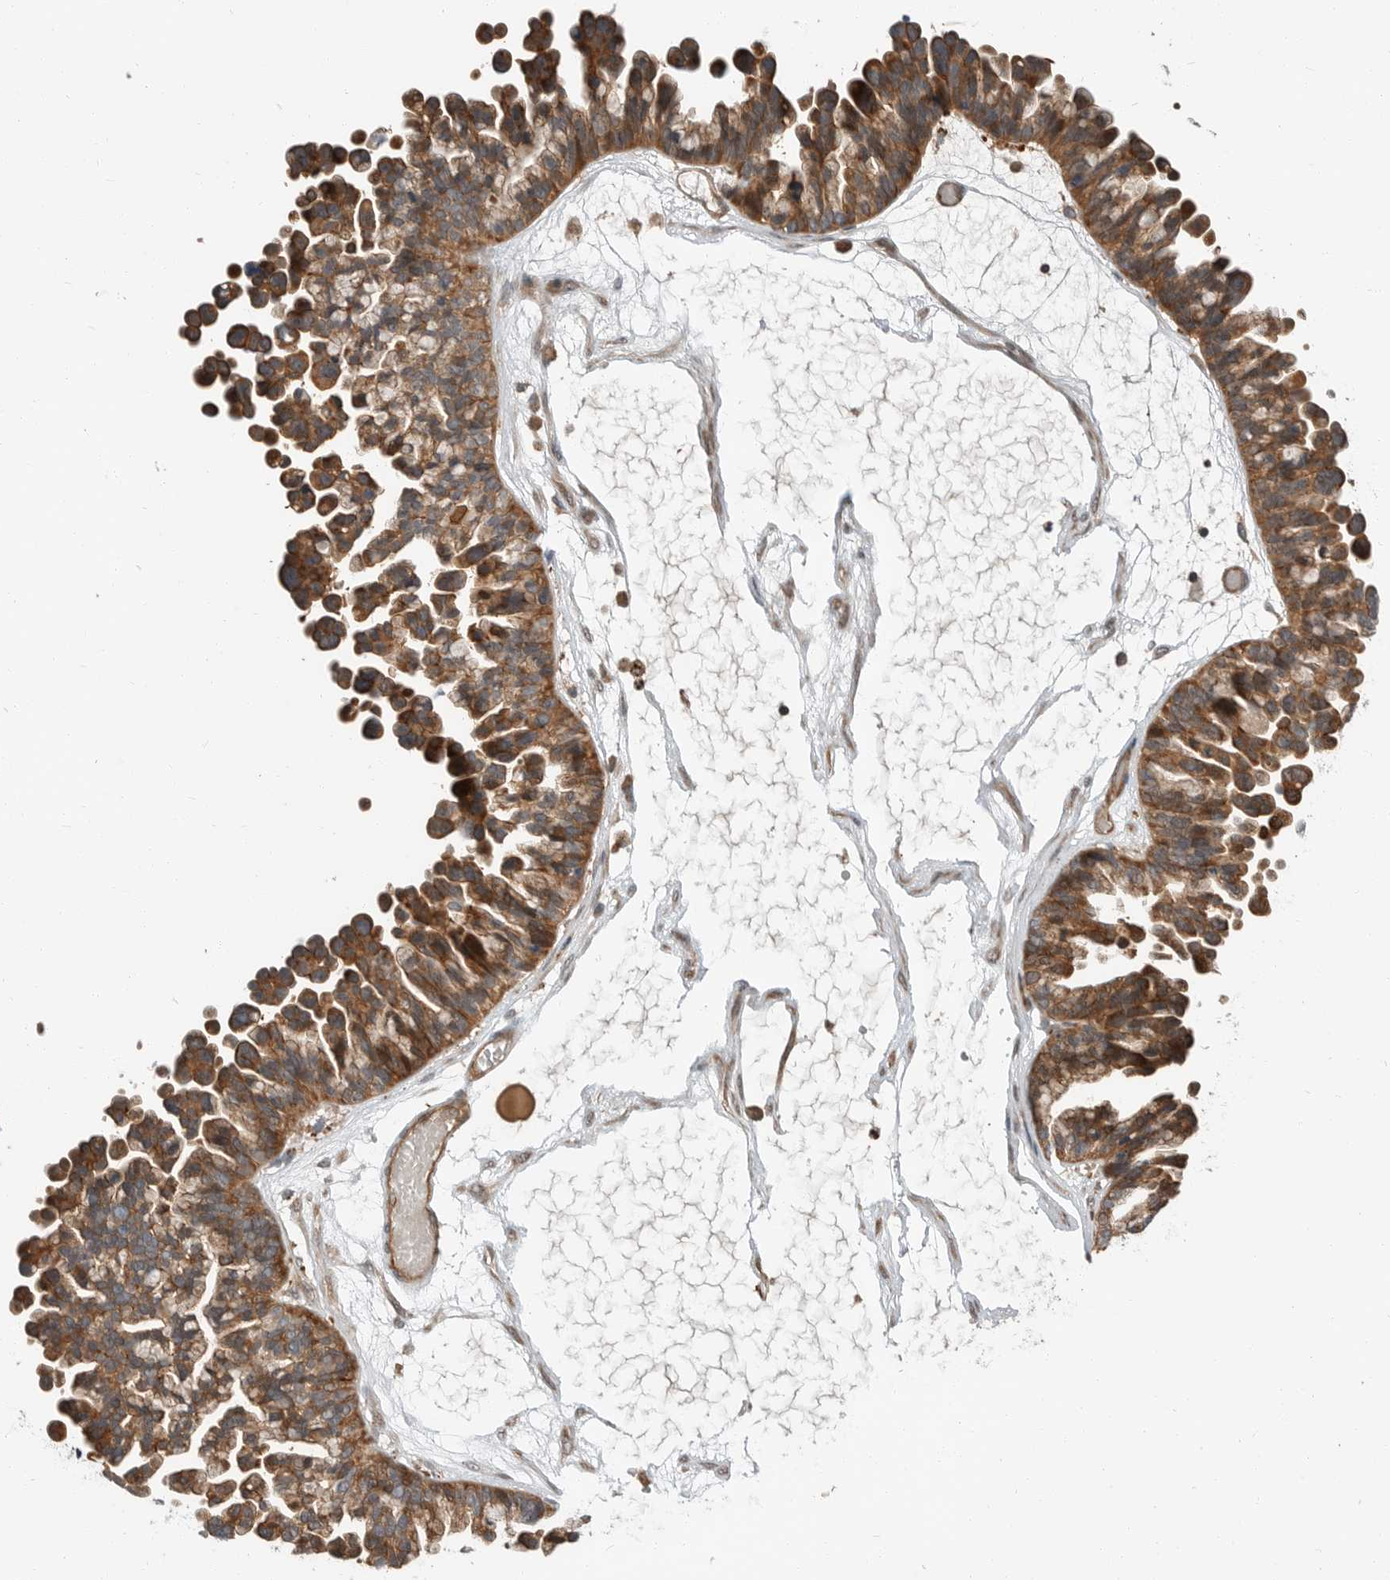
{"staining": {"intensity": "moderate", "quantity": ">75%", "location": "cytoplasmic/membranous"}, "tissue": "ovarian cancer", "cell_type": "Tumor cells", "image_type": "cancer", "snomed": [{"axis": "morphology", "description": "Cystadenocarcinoma, serous, NOS"}, {"axis": "topography", "description": "Ovary"}], "caption": "Ovarian cancer was stained to show a protein in brown. There is medium levels of moderate cytoplasmic/membranous expression in approximately >75% of tumor cells.", "gene": "STRAP", "patient": {"sex": "female", "age": 56}}